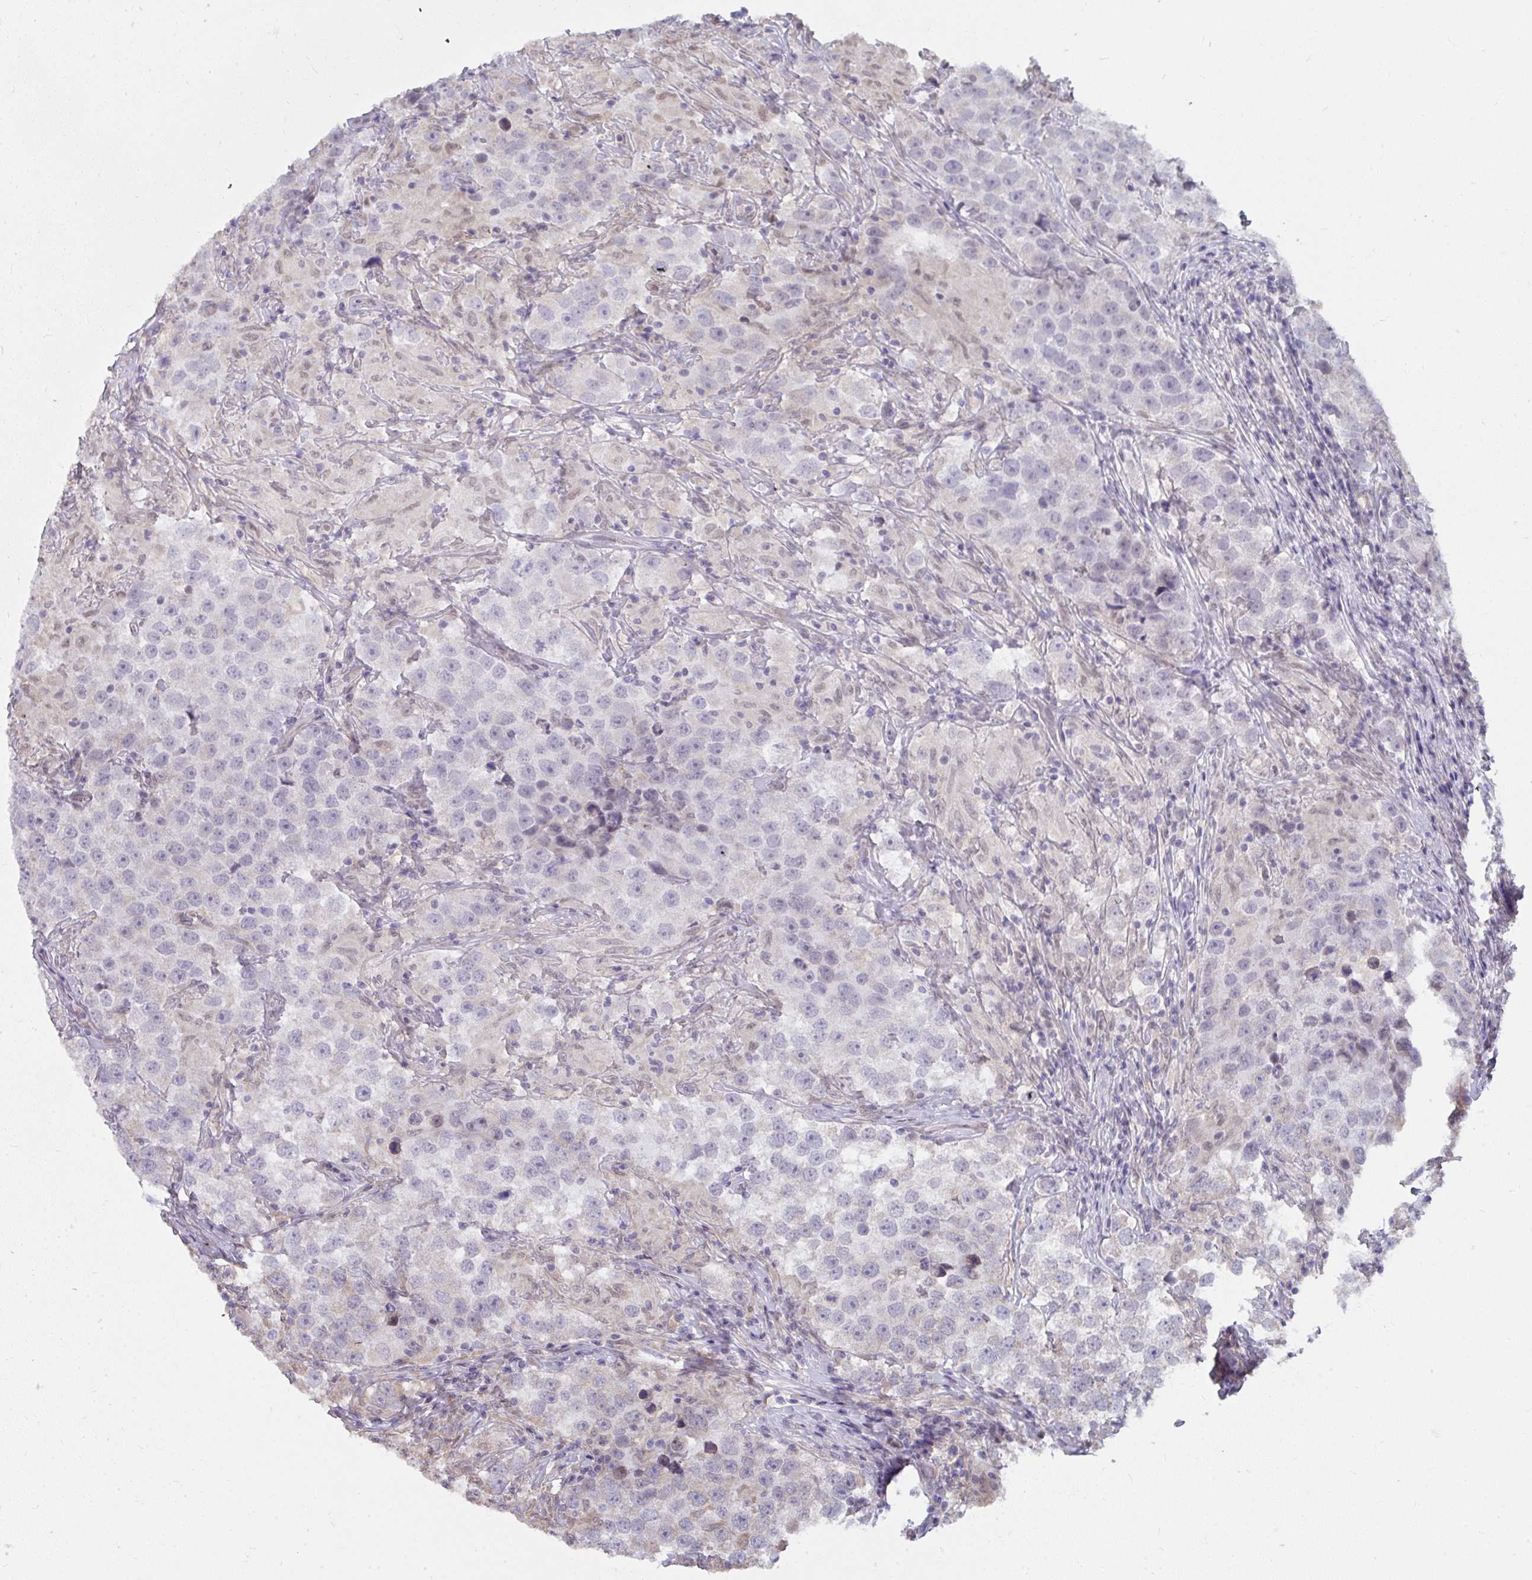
{"staining": {"intensity": "negative", "quantity": "none", "location": "none"}, "tissue": "testis cancer", "cell_type": "Tumor cells", "image_type": "cancer", "snomed": [{"axis": "morphology", "description": "Seminoma, NOS"}, {"axis": "topography", "description": "Testis"}], "caption": "Immunohistochemistry (IHC) histopathology image of neoplastic tissue: human seminoma (testis) stained with DAB displays no significant protein staining in tumor cells. Brightfield microscopy of IHC stained with DAB (brown) and hematoxylin (blue), captured at high magnification.", "gene": "NMNAT1", "patient": {"sex": "male", "age": 46}}